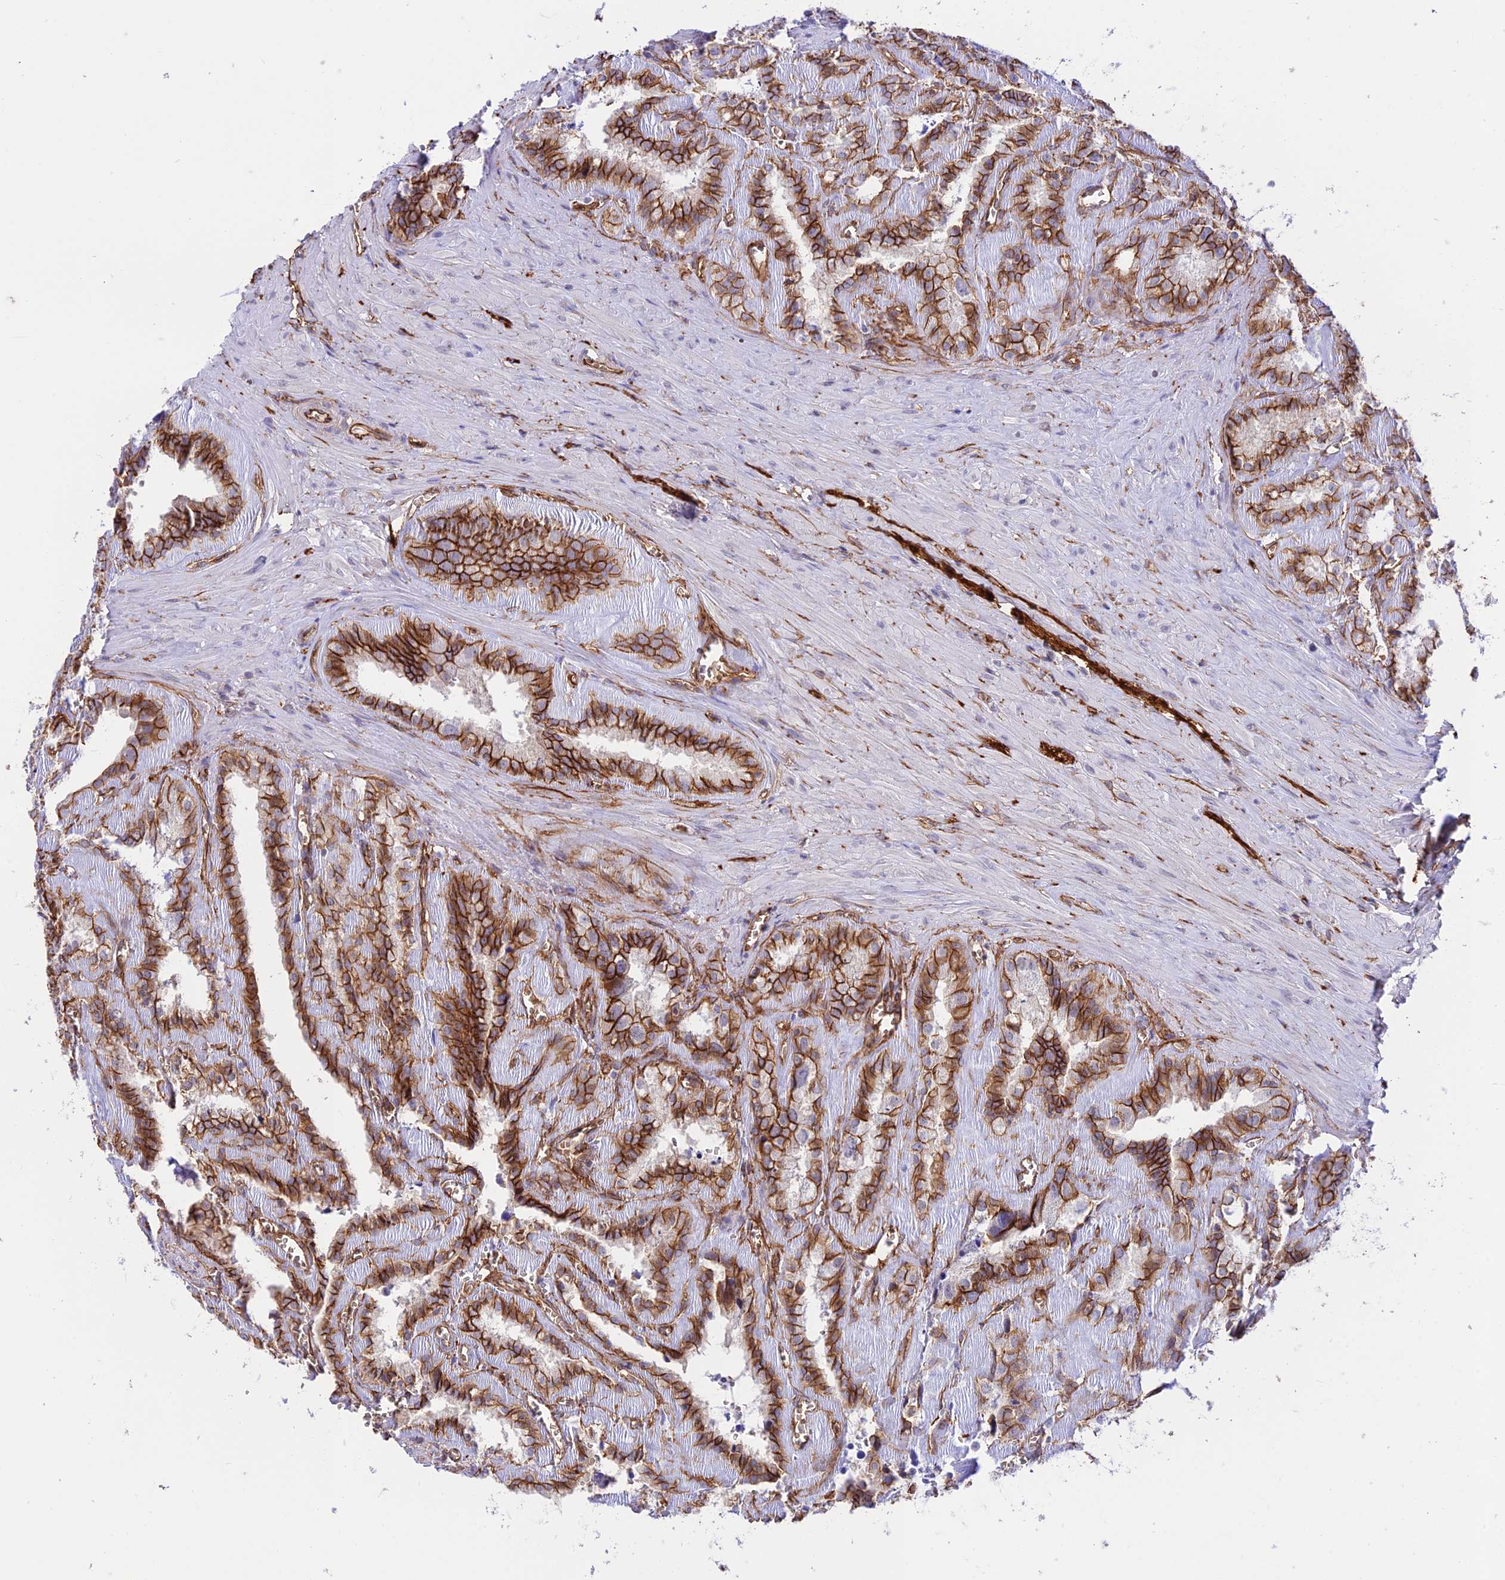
{"staining": {"intensity": "strong", "quantity": ">75%", "location": "cytoplasmic/membranous"}, "tissue": "seminal vesicle", "cell_type": "Glandular cells", "image_type": "normal", "snomed": [{"axis": "morphology", "description": "Normal tissue, NOS"}, {"axis": "topography", "description": "Prostate"}, {"axis": "topography", "description": "Seminal veicle"}], "caption": "This image exhibits benign seminal vesicle stained with IHC to label a protein in brown. The cytoplasmic/membranous of glandular cells show strong positivity for the protein. Nuclei are counter-stained blue.", "gene": "YPEL5", "patient": {"sex": "male", "age": 59}}